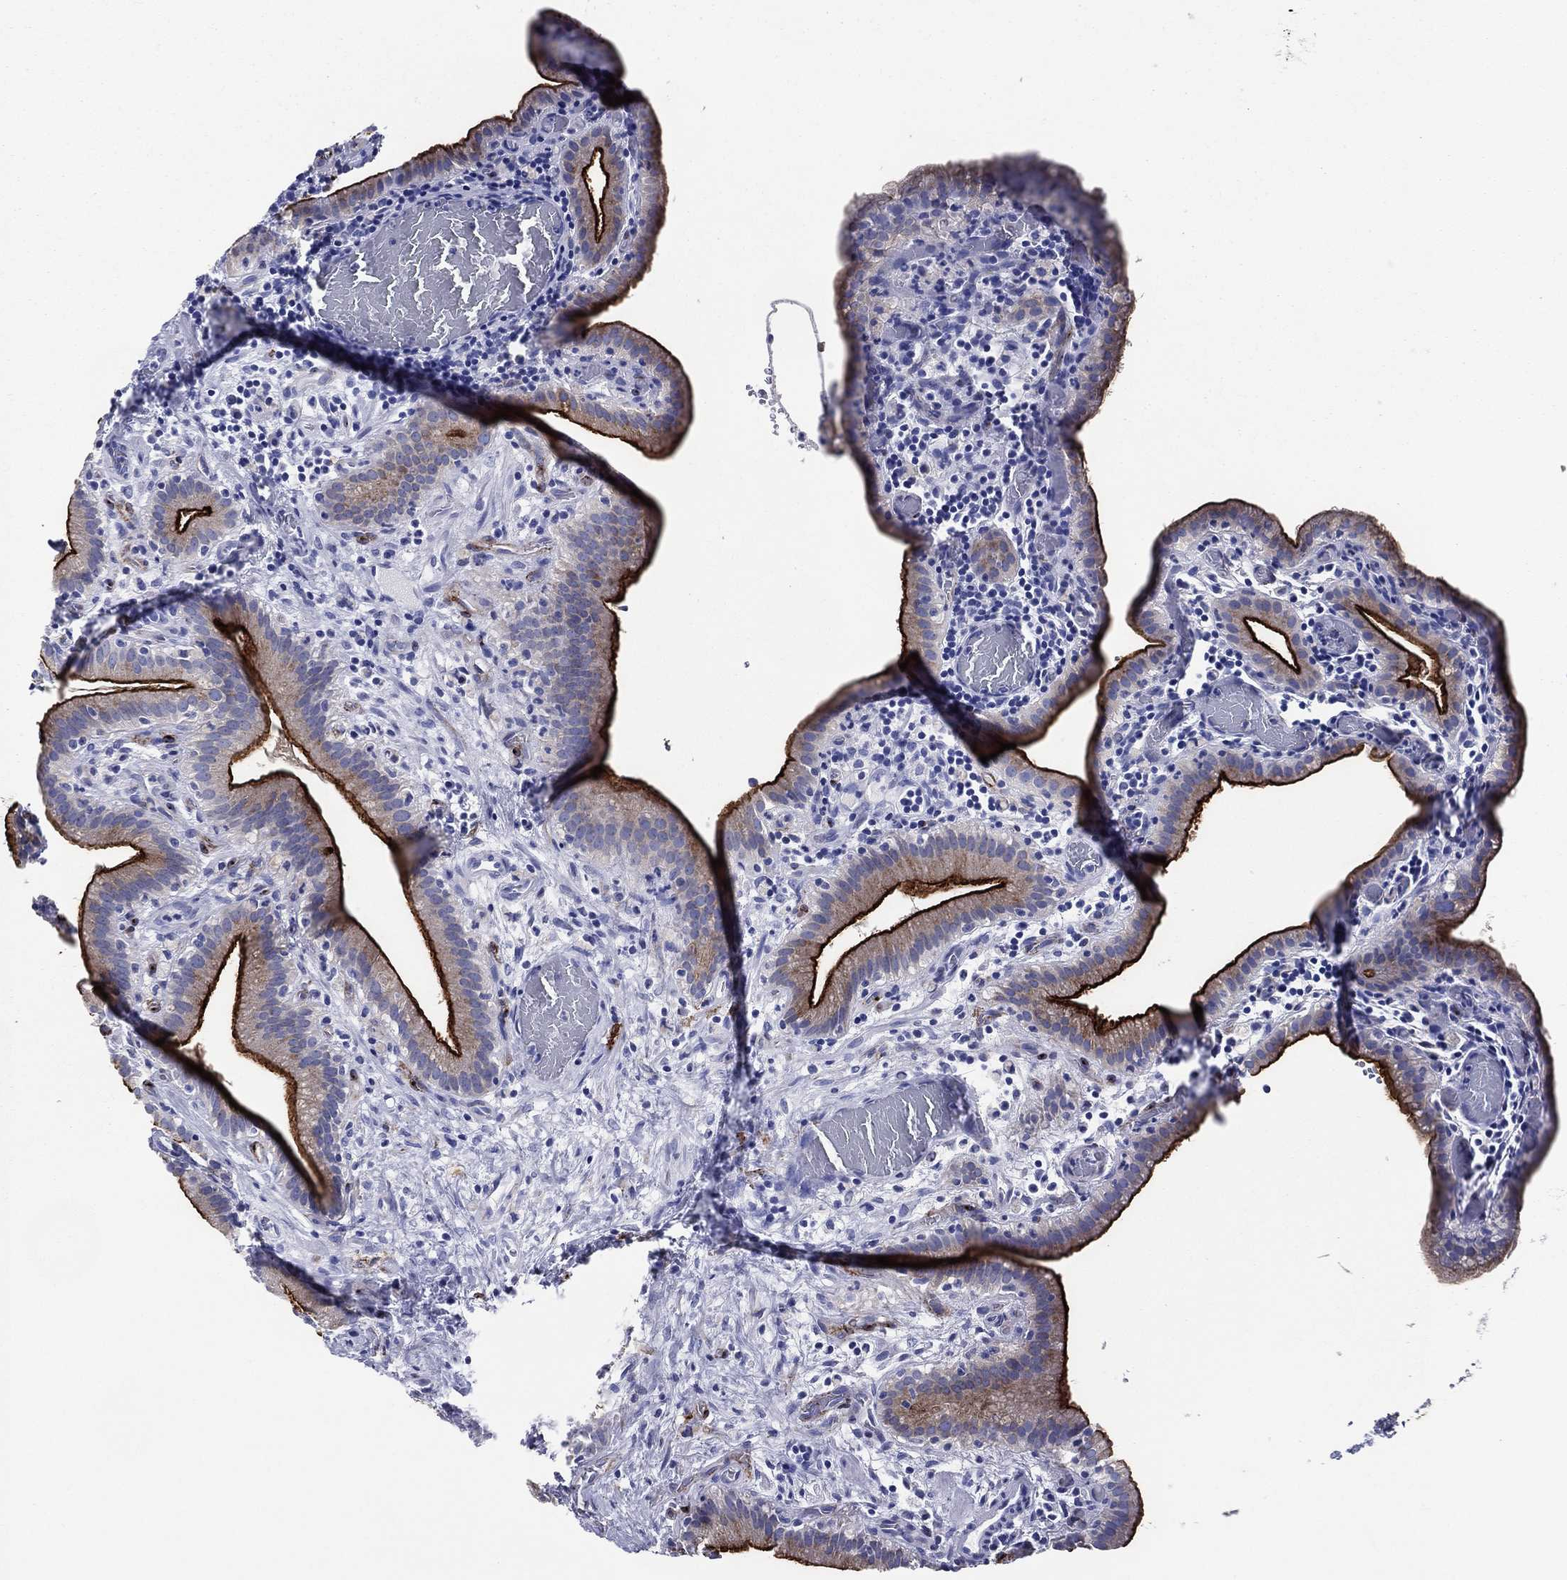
{"staining": {"intensity": "strong", "quantity": "25%-75%", "location": "cytoplasmic/membranous"}, "tissue": "gallbladder", "cell_type": "Glandular cells", "image_type": "normal", "snomed": [{"axis": "morphology", "description": "Normal tissue, NOS"}, {"axis": "topography", "description": "Gallbladder"}], "caption": "Glandular cells reveal high levels of strong cytoplasmic/membranous staining in approximately 25%-75% of cells in unremarkable human gallbladder.", "gene": "ACE2", "patient": {"sex": "male", "age": 62}}